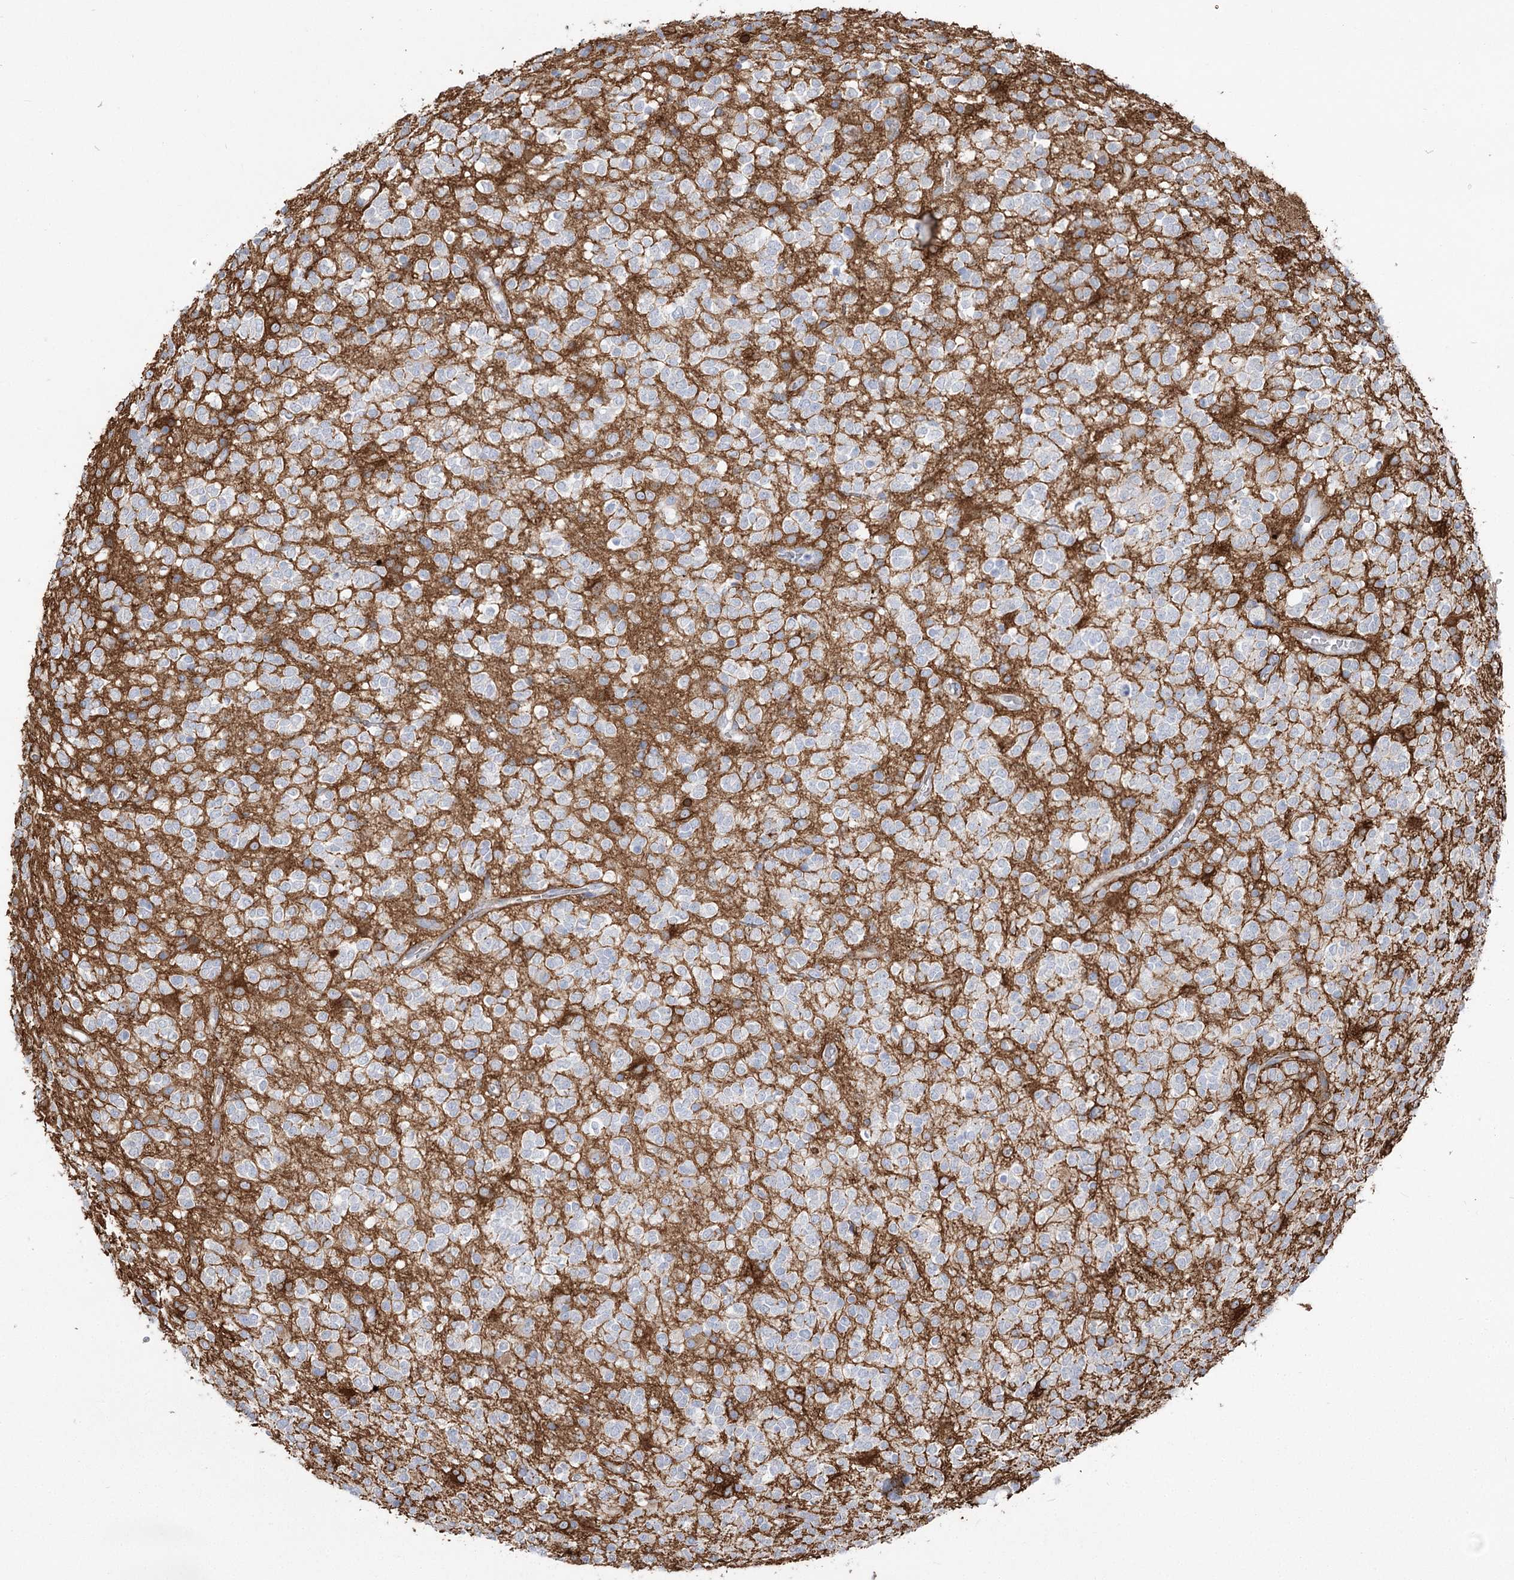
{"staining": {"intensity": "negative", "quantity": "none", "location": "none"}, "tissue": "glioma", "cell_type": "Tumor cells", "image_type": "cancer", "snomed": [{"axis": "morphology", "description": "Glioma, malignant, High grade"}, {"axis": "topography", "description": "Brain"}], "caption": "Tumor cells are negative for brown protein staining in glioma.", "gene": "PLEKHA5", "patient": {"sex": "male", "age": 34}}